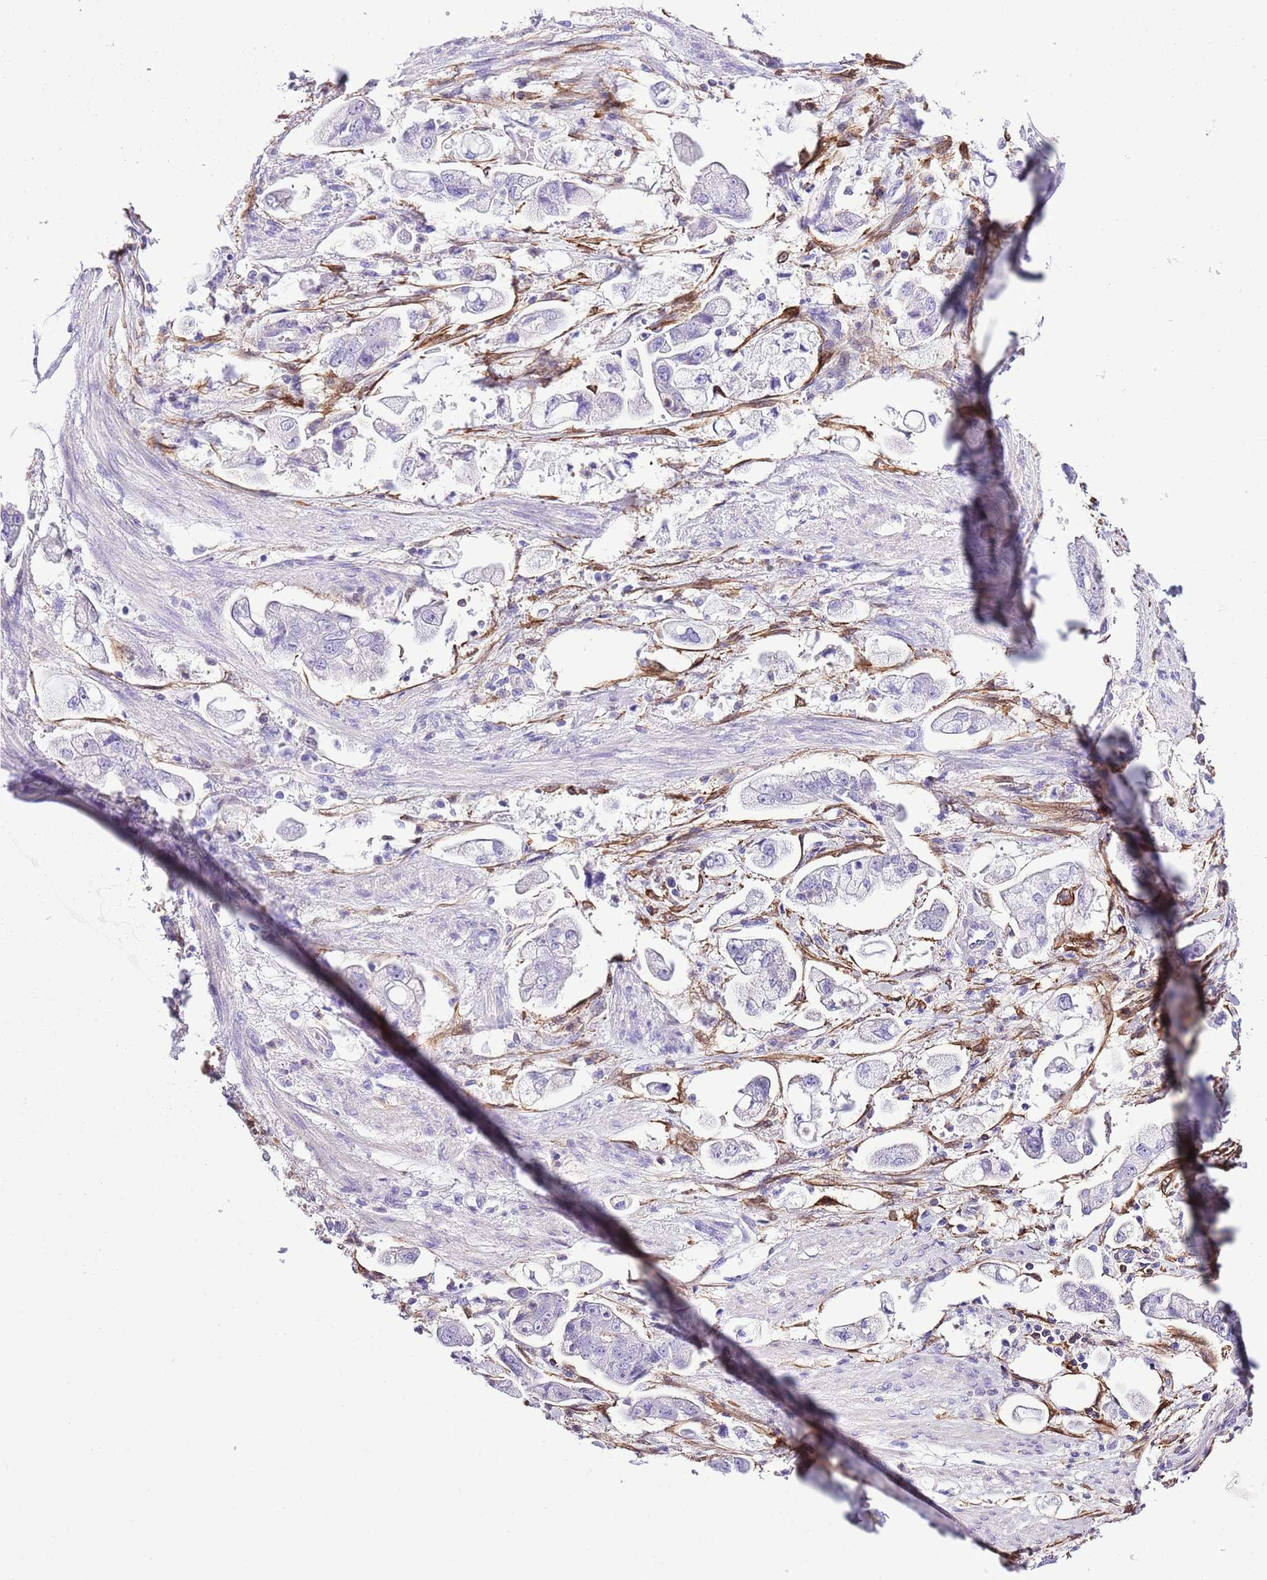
{"staining": {"intensity": "negative", "quantity": "none", "location": "none"}, "tissue": "stomach cancer", "cell_type": "Tumor cells", "image_type": "cancer", "snomed": [{"axis": "morphology", "description": "Adenocarcinoma, NOS"}, {"axis": "topography", "description": "Stomach"}], "caption": "IHC of human stomach cancer (adenocarcinoma) reveals no positivity in tumor cells.", "gene": "CNN2", "patient": {"sex": "male", "age": 62}}